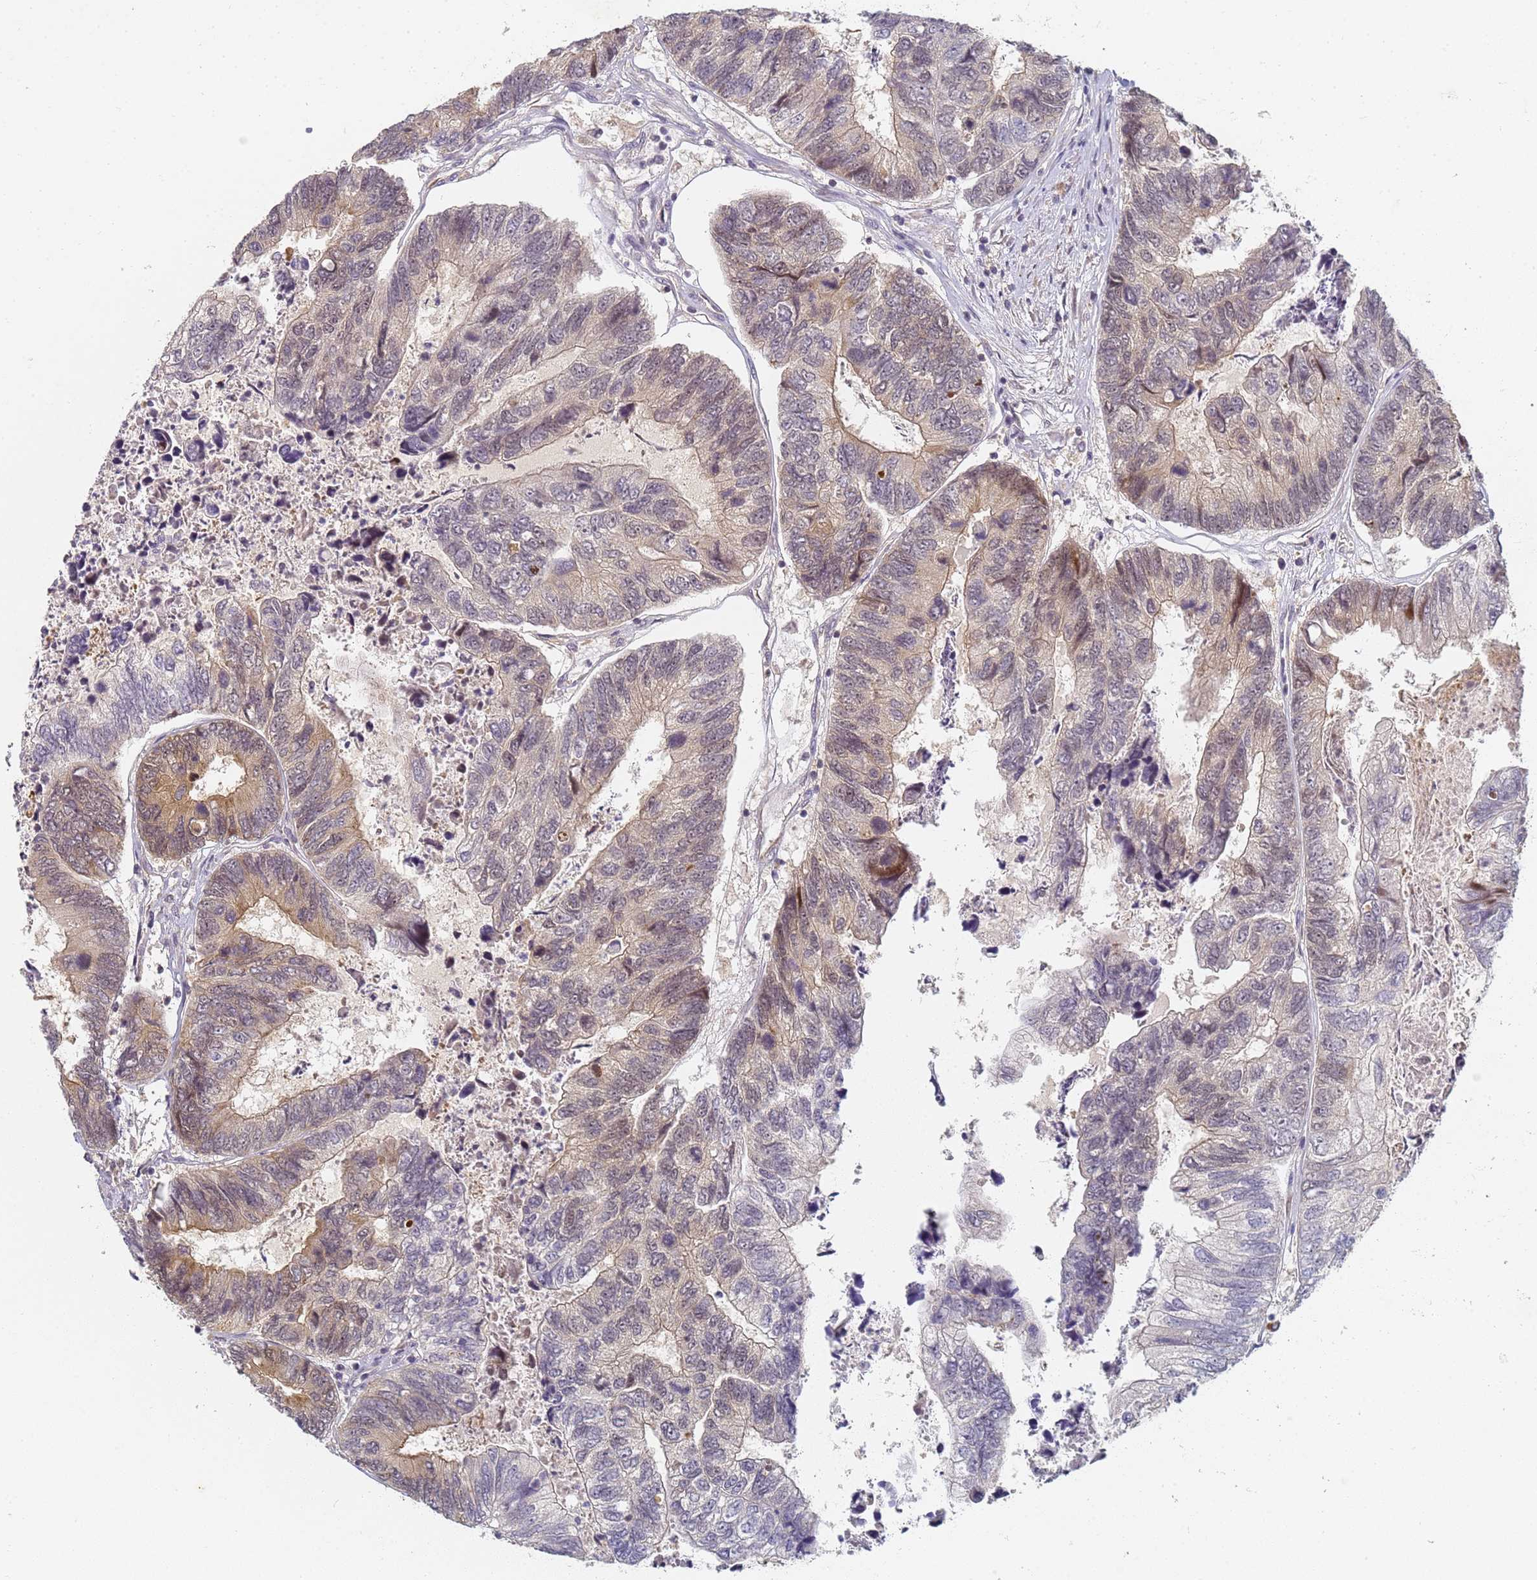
{"staining": {"intensity": "moderate", "quantity": "<25%", "location": "cytoplasmic/membranous,nuclear"}, "tissue": "colorectal cancer", "cell_type": "Tumor cells", "image_type": "cancer", "snomed": [{"axis": "morphology", "description": "Adenocarcinoma, NOS"}, {"axis": "topography", "description": "Colon"}], "caption": "Immunohistochemical staining of adenocarcinoma (colorectal) exhibits low levels of moderate cytoplasmic/membranous and nuclear protein positivity in approximately <25% of tumor cells.", "gene": "HMCES", "patient": {"sex": "female", "age": 67}}